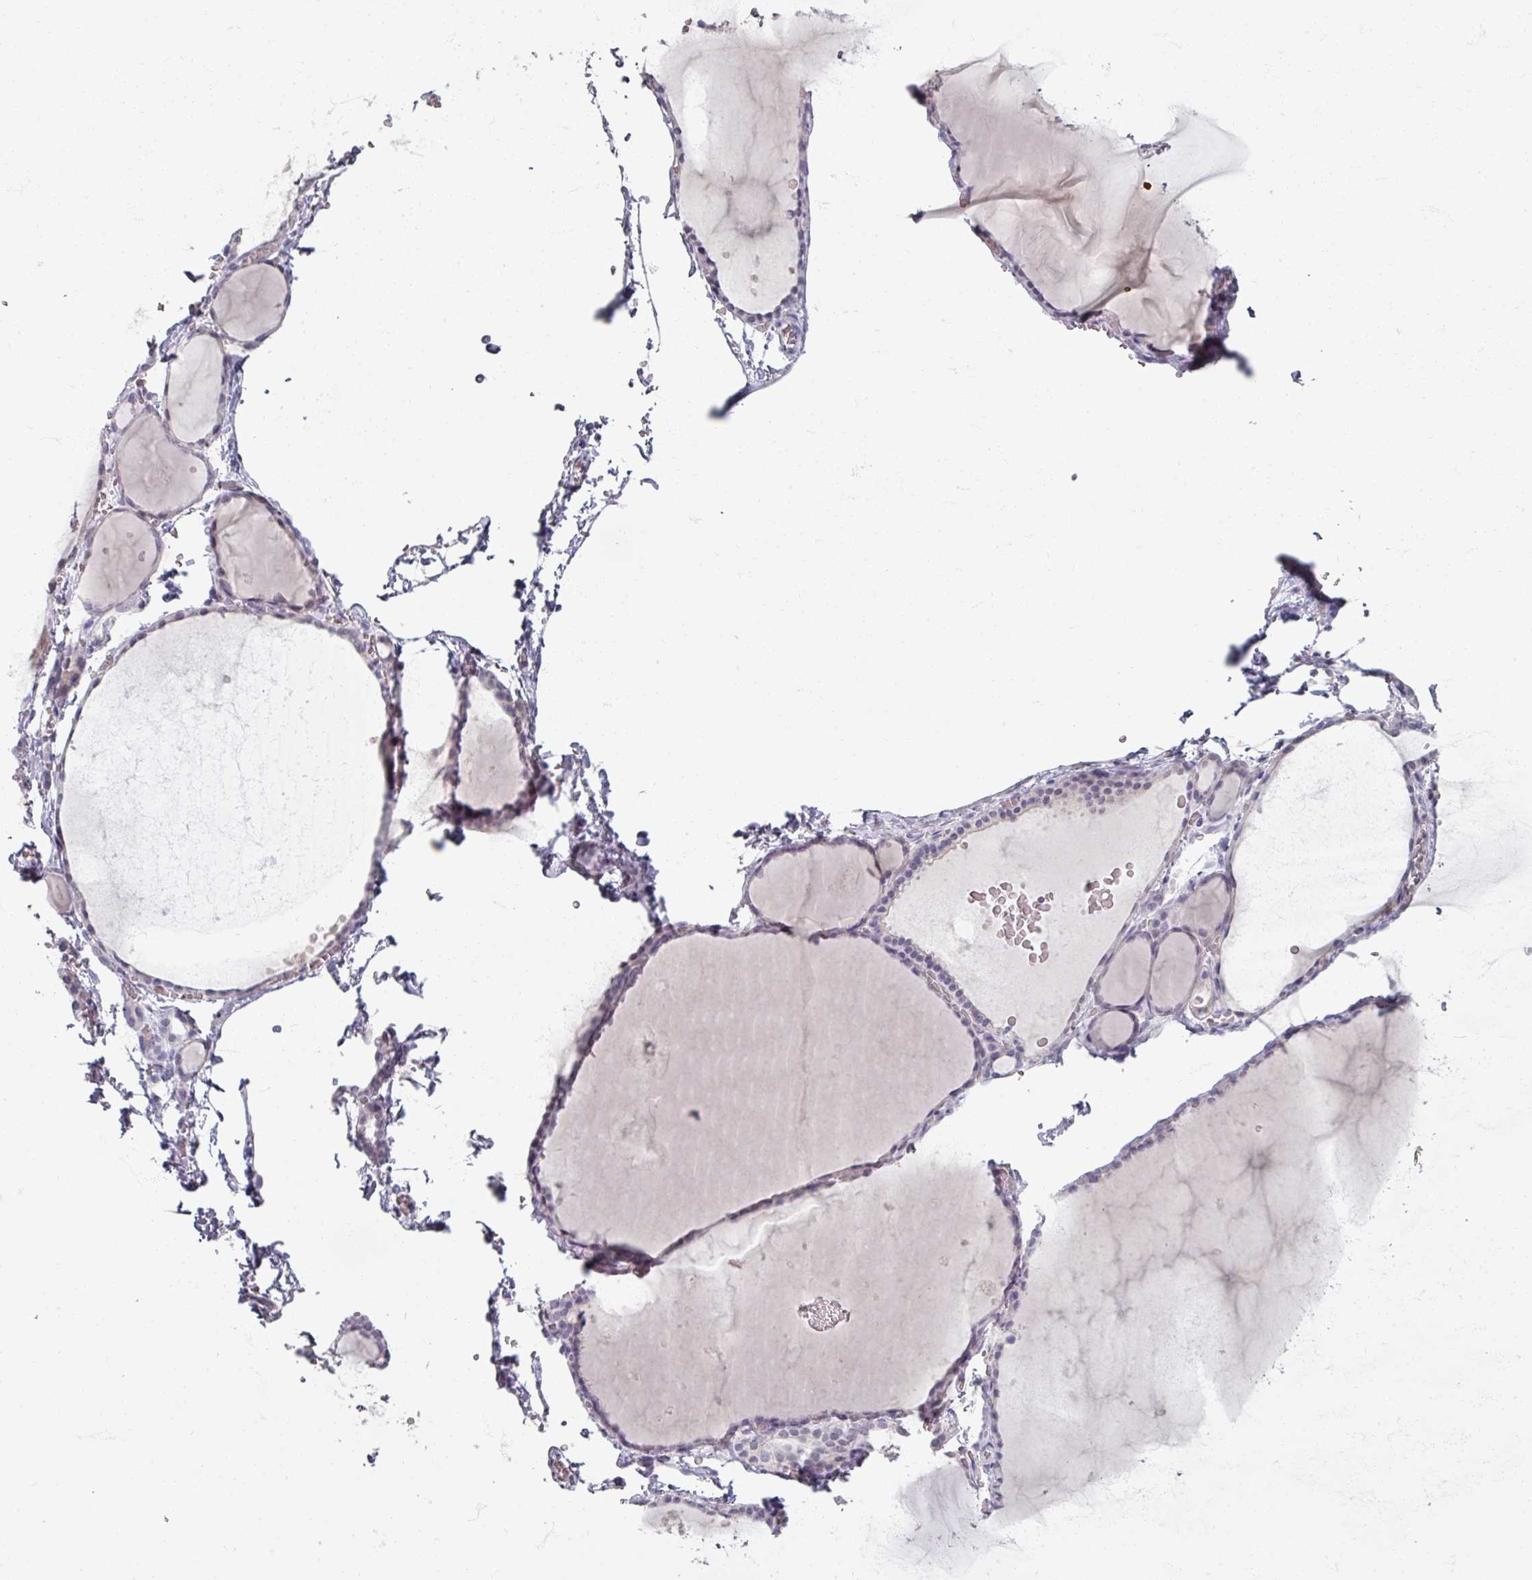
{"staining": {"intensity": "negative", "quantity": "none", "location": "none"}, "tissue": "thyroid gland", "cell_type": "Glandular cells", "image_type": "normal", "snomed": [{"axis": "morphology", "description": "Normal tissue, NOS"}, {"axis": "topography", "description": "Thyroid gland"}], "caption": "Human thyroid gland stained for a protein using immunohistochemistry (IHC) shows no positivity in glandular cells.", "gene": "SOX11", "patient": {"sex": "female", "age": 49}}